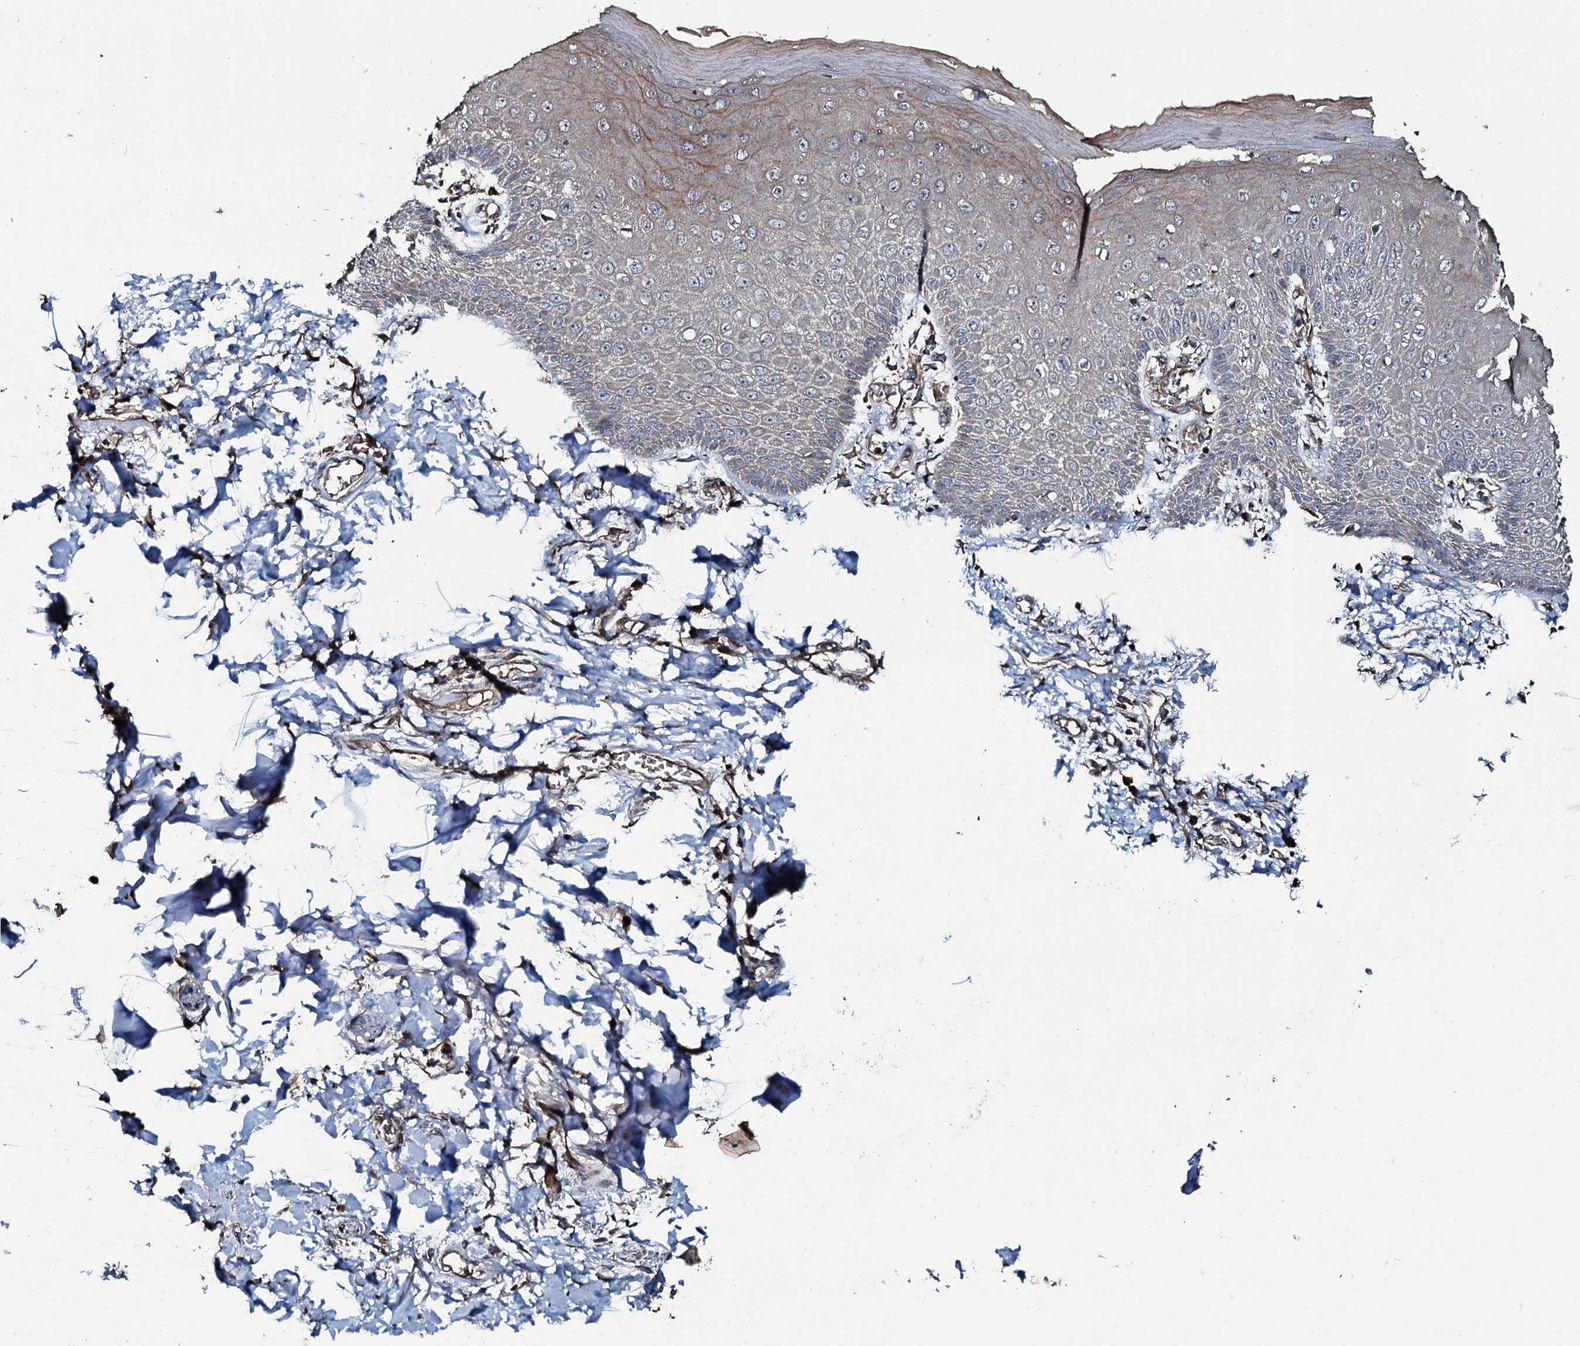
{"staining": {"intensity": "moderate", "quantity": "<25%", "location": "cytoplasmic/membranous"}, "tissue": "skin", "cell_type": "Epidermal cells", "image_type": "normal", "snomed": [{"axis": "morphology", "description": "Normal tissue, NOS"}, {"axis": "topography", "description": "Anal"}], "caption": "Immunohistochemical staining of unremarkable skin reveals moderate cytoplasmic/membranous protein expression in approximately <25% of epidermal cells. Nuclei are stained in blue.", "gene": "AARS1", "patient": {"sex": "male", "age": 78}}